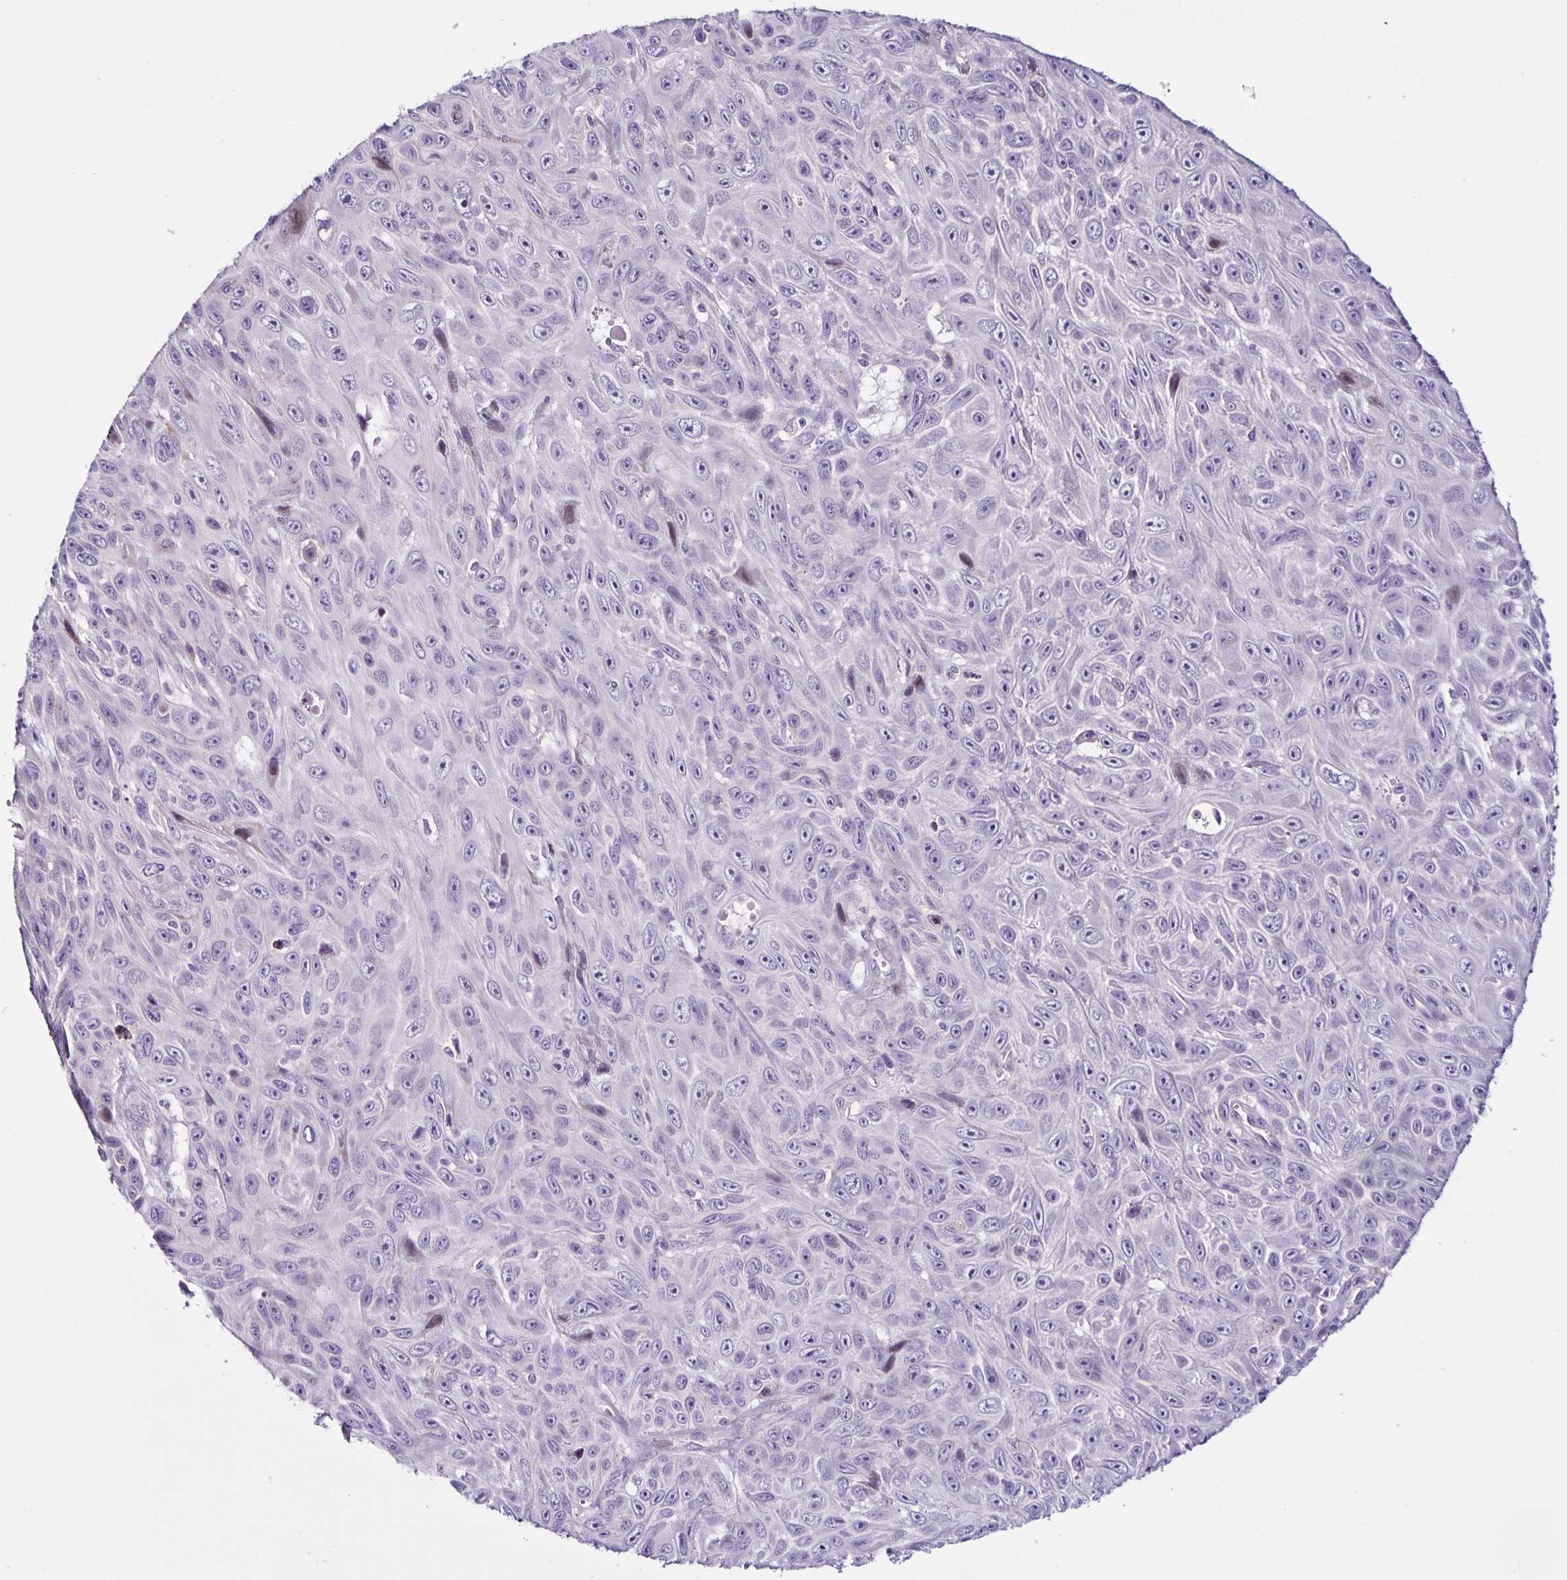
{"staining": {"intensity": "negative", "quantity": "none", "location": "none"}, "tissue": "skin cancer", "cell_type": "Tumor cells", "image_type": "cancer", "snomed": [{"axis": "morphology", "description": "Squamous cell carcinoma, NOS"}, {"axis": "topography", "description": "Skin"}], "caption": "The photomicrograph demonstrates no significant positivity in tumor cells of skin cancer (squamous cell carcinoma).", "gene": "RNFT2", "patient": {"sex": "male", "age": 82}}